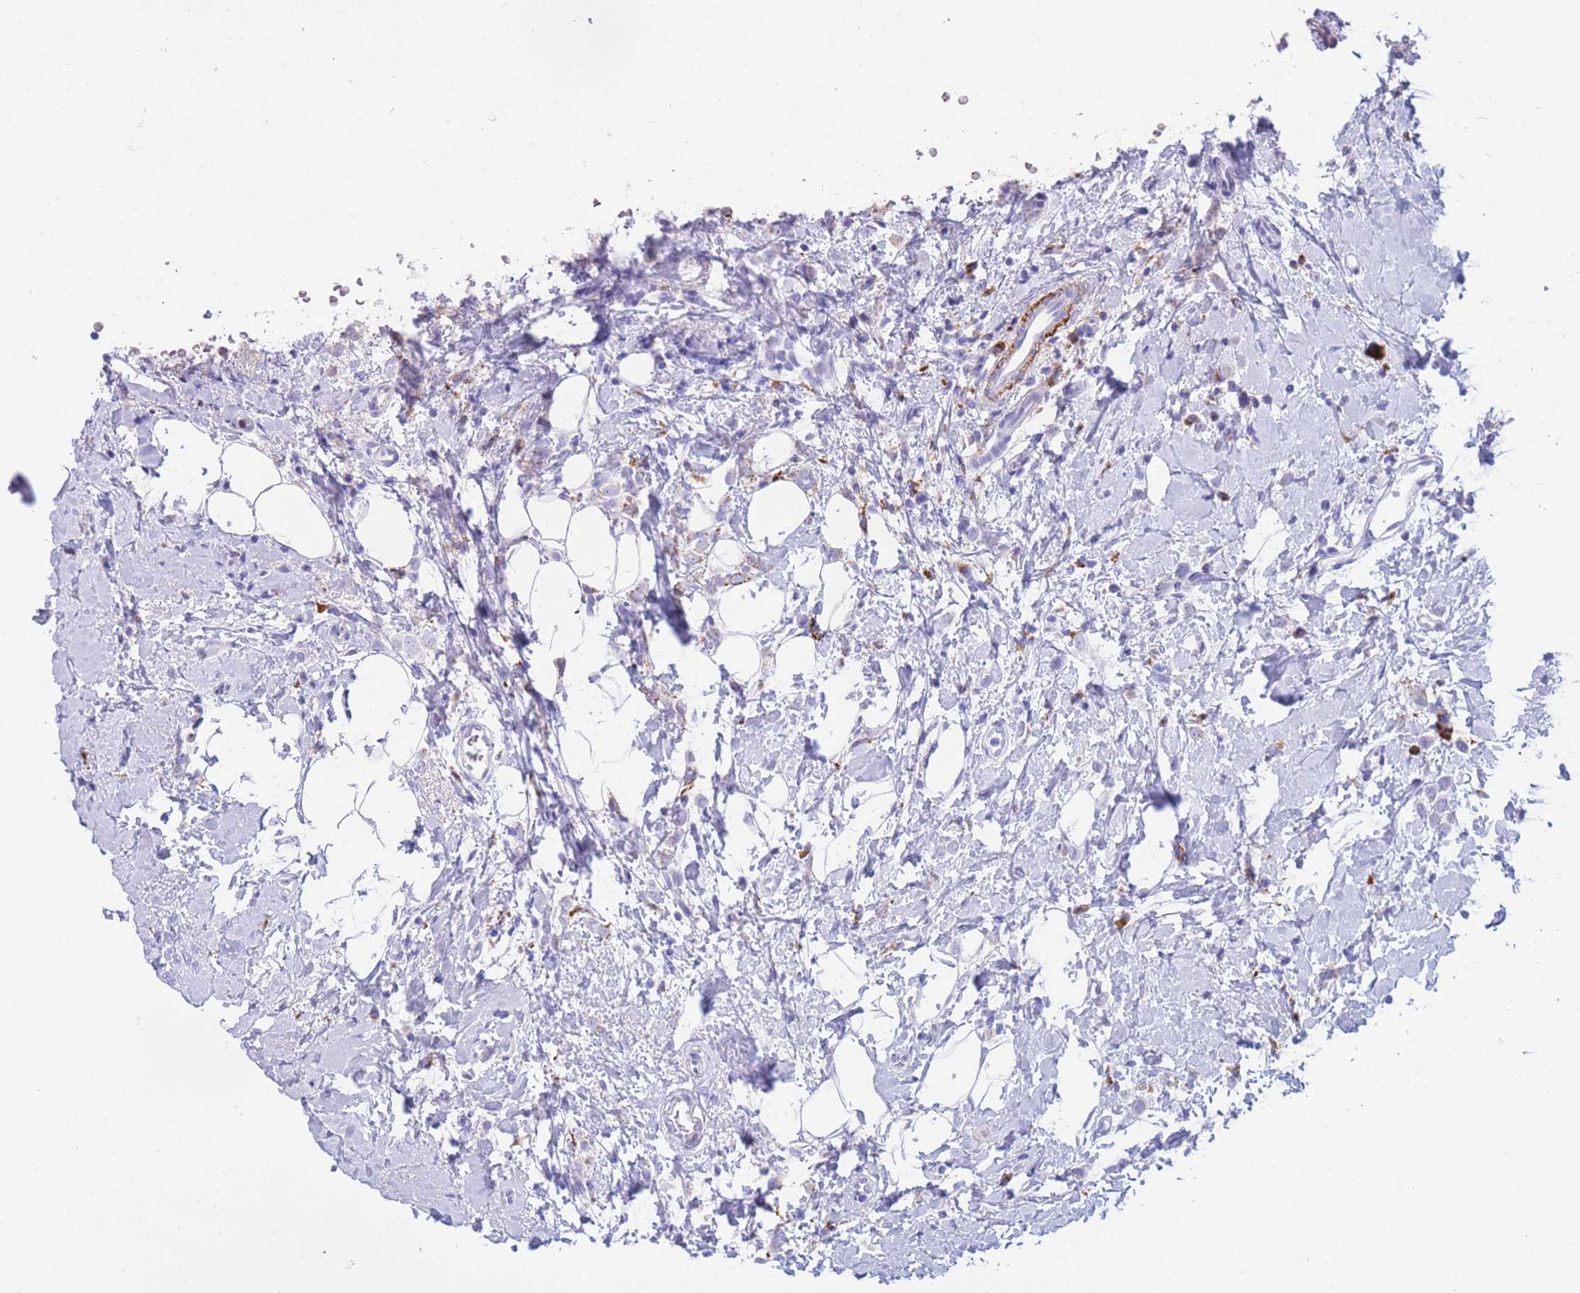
{"staining": {"intensity": "negative", "quantity": "none", "location": "none"}, "tissue": "breast cancer", "cell_type": "Tumor cells", "image_type": "cancer", "snomed": [{"axis": "morphology", "description": "Lobular carcinoma"}, {"axis": "topography", "description": "Breast"}], "caption": "This image is of breast cancer (lobular carcinoma) stained with immunohistochemistry (IHC) to label a protein in brown with the nuclei are counter-stained blue. There is no expression in tumor cells.", "gene": "PLBD1", "patient": {"sex": "female", "age": 47}}